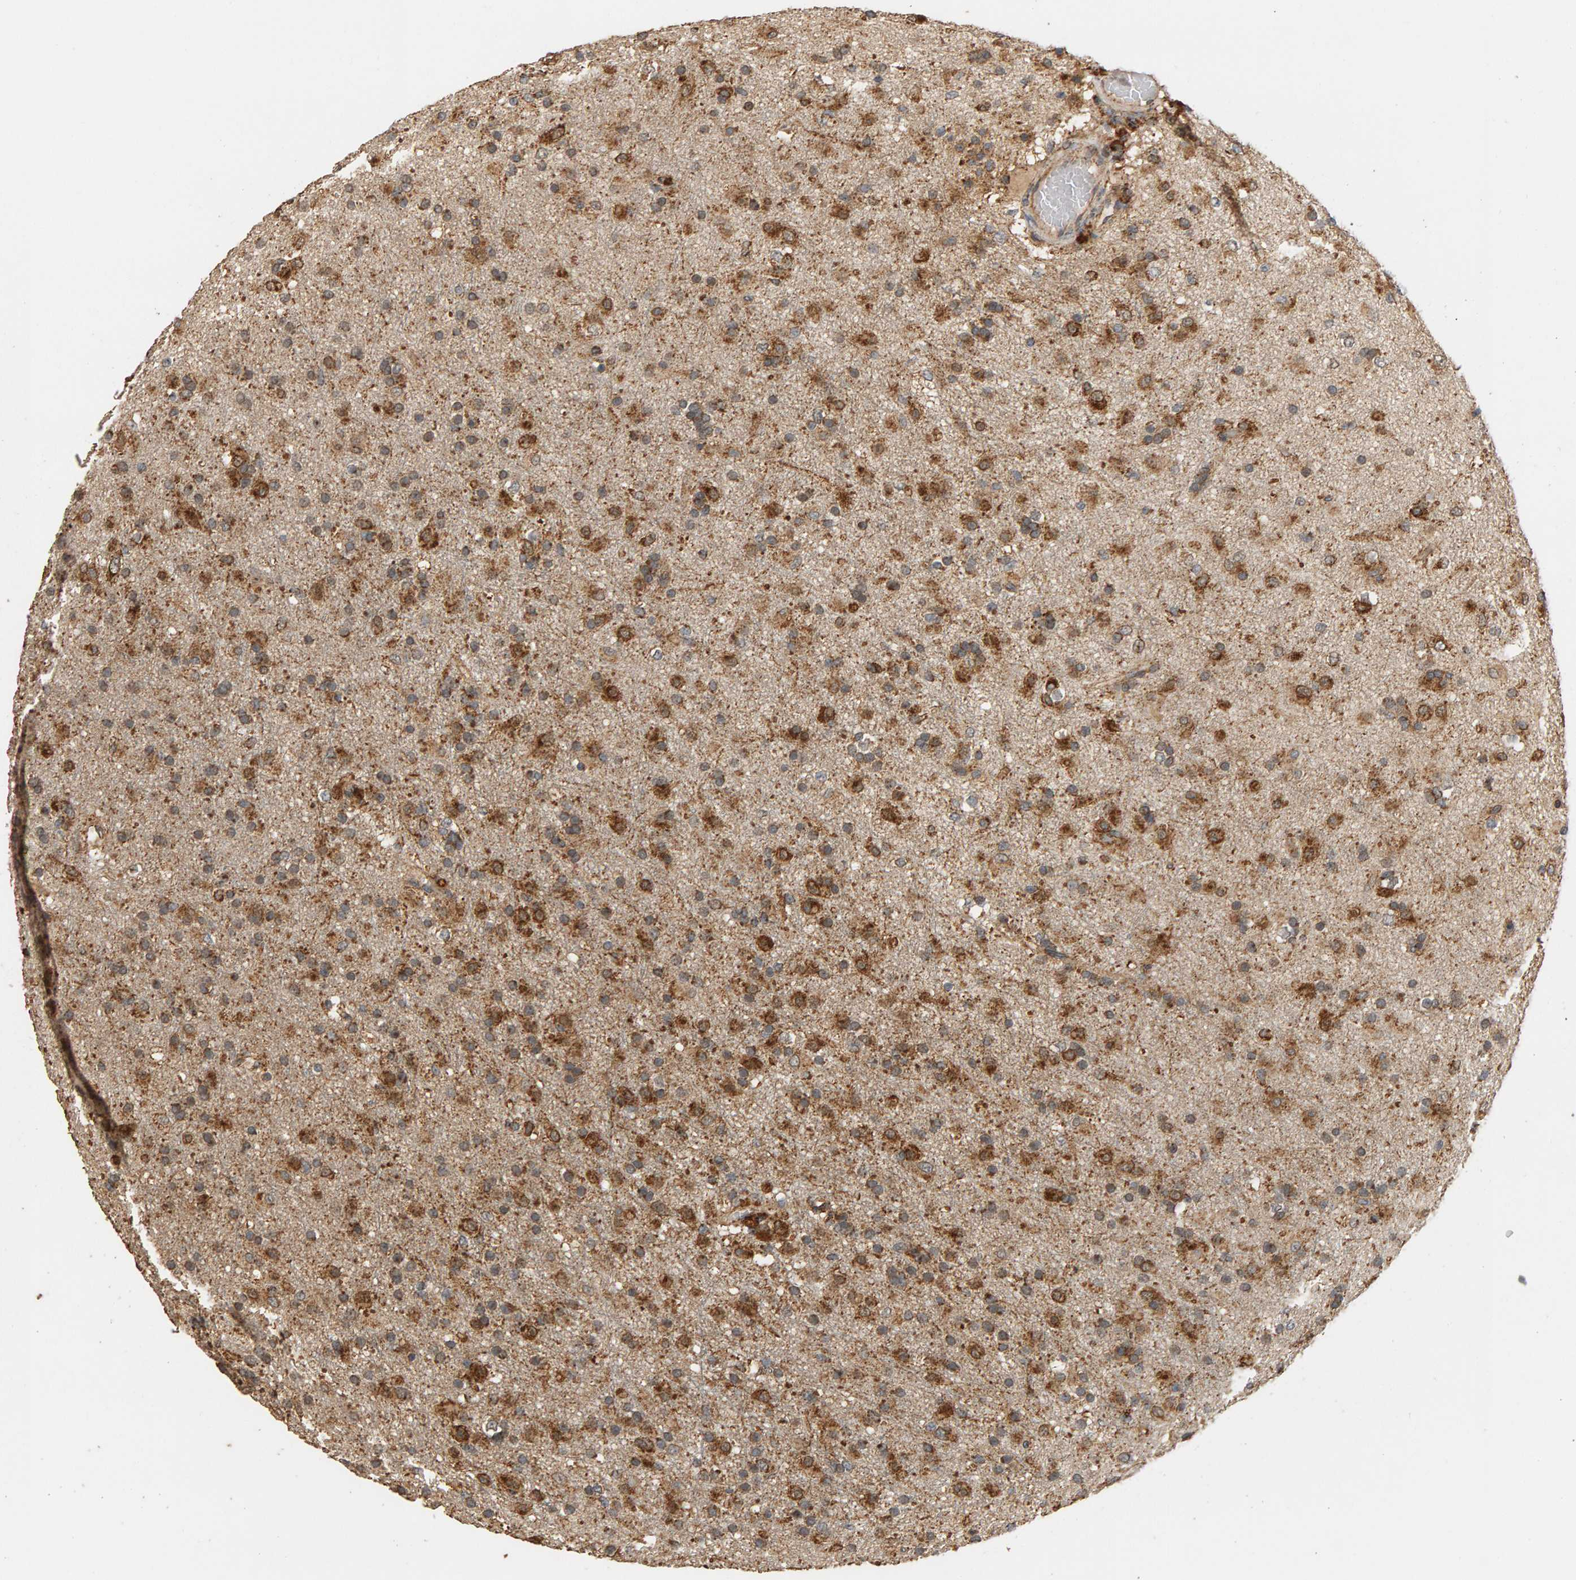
{"staining": {"intensity": "moderate", "quantity": ">75%", "location": "cytoplasmic/membranous"}, "tissue": "glioma", "cell_type": "Tumor cells", "image_type": "cancer", "snomed": [{"axis": "morphology", "description": "Glioma, malignant, Low grade"}, {"axis": "topography", "description": "Brain"}], "caption": "Moderate cytoplasmic/membranous expression is present in approximately >75% of tumor cells in malignant glioma (low-grade). Nuclei are stained in blue.", "gene": "GSTK1", "patient": {"sex": "male", "age": 65}}